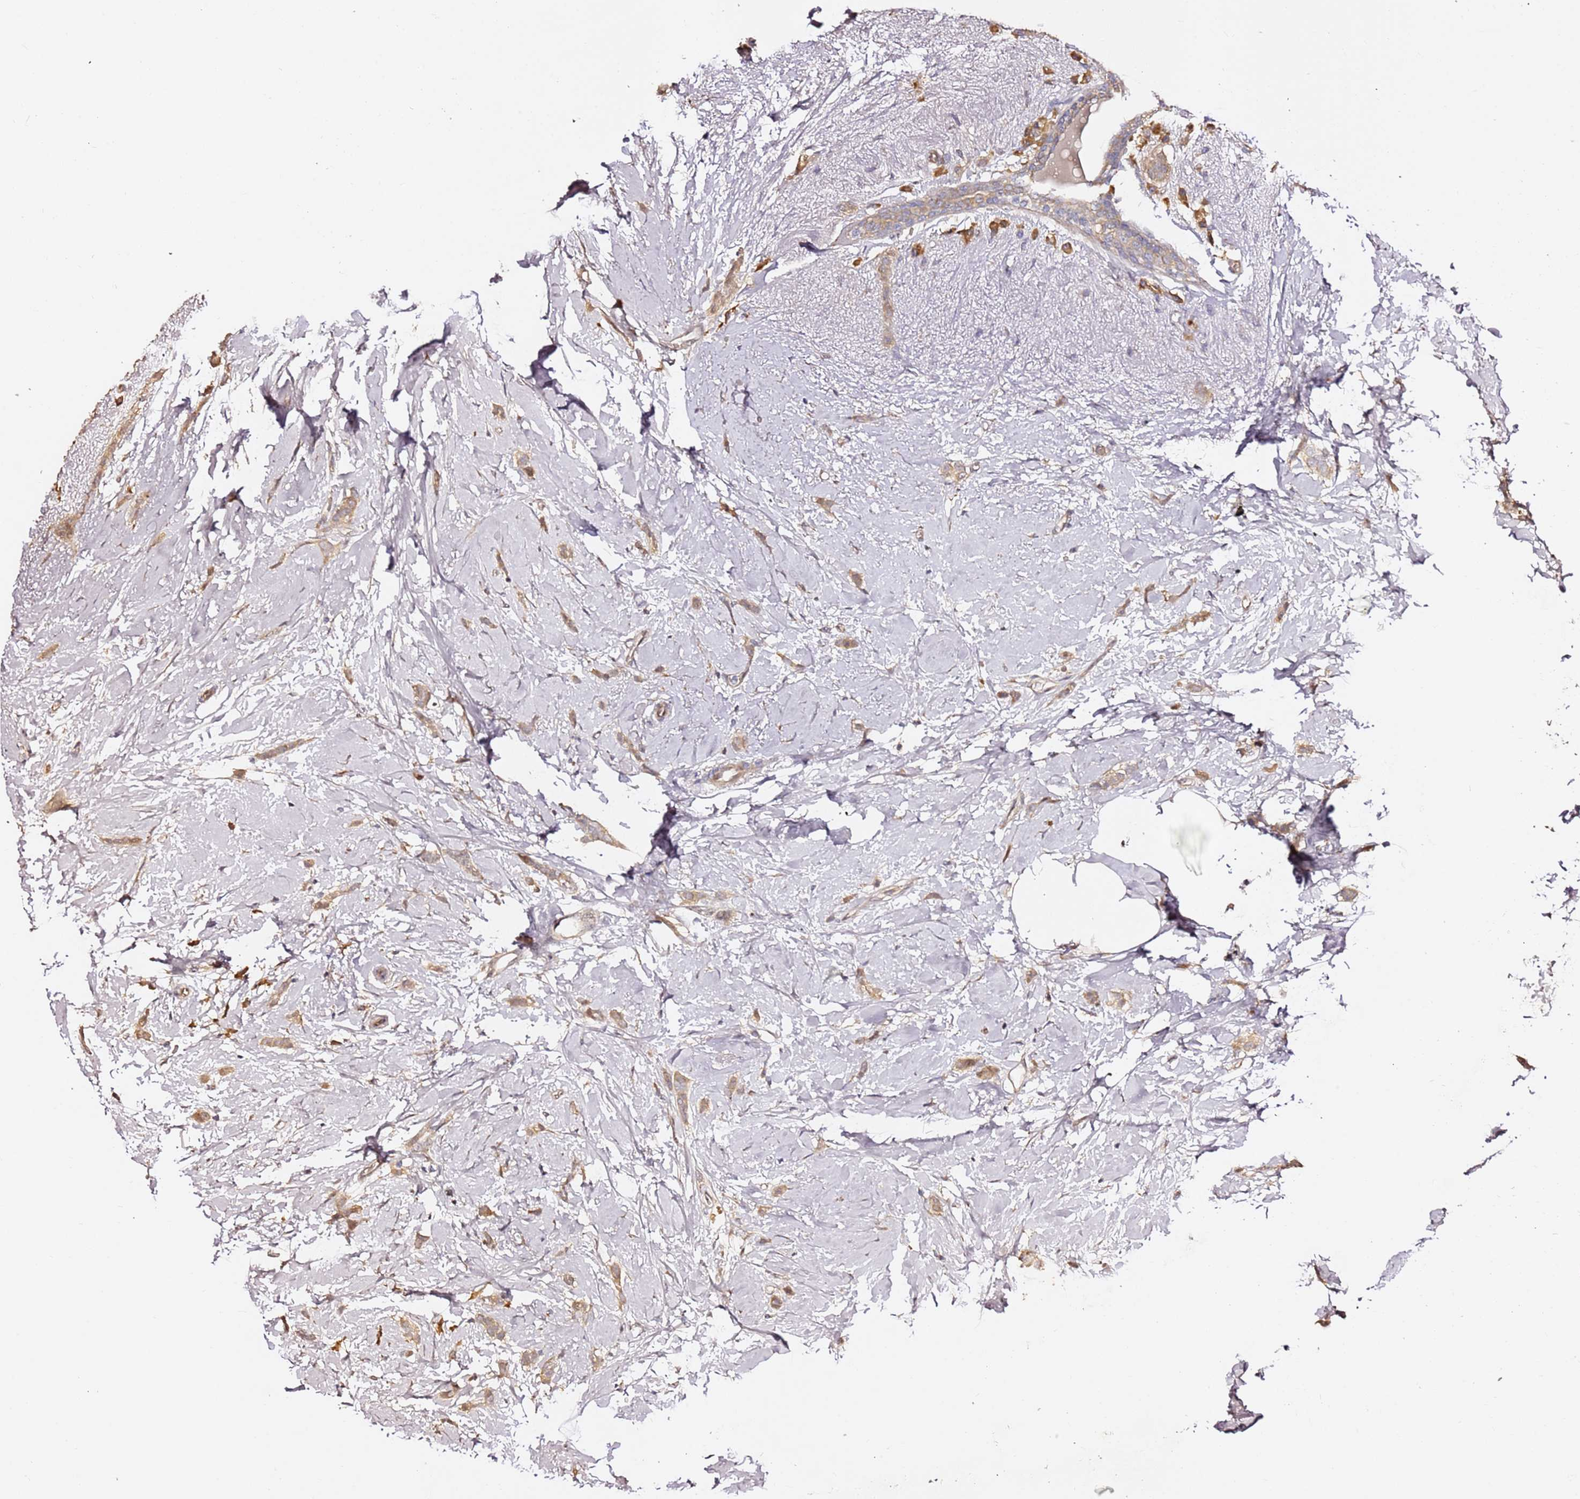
{"staining": {"intensity": "moderate", "quantity": ">75%", "location": "cytoplasmic/membranous"}, "tissue": "breast cancer", "cell_type": "Tumor cells", "image_type": "cancer", "snomed": [{"axis": "morphology", "description": "Duct carcinoma"}, {"axis": "topography", "description": "Breast"}], "caption": "Breast cancer was stained to show a protein in brown. There is medium levels of moderate cytoplasmic/membranous positivity in approximately >75% of tumor cells. The protein is shown in brown color, while the nuclei are stained blue.", "gene": "HSD17B7", "patient": {"sex": "female", "age": 72}}